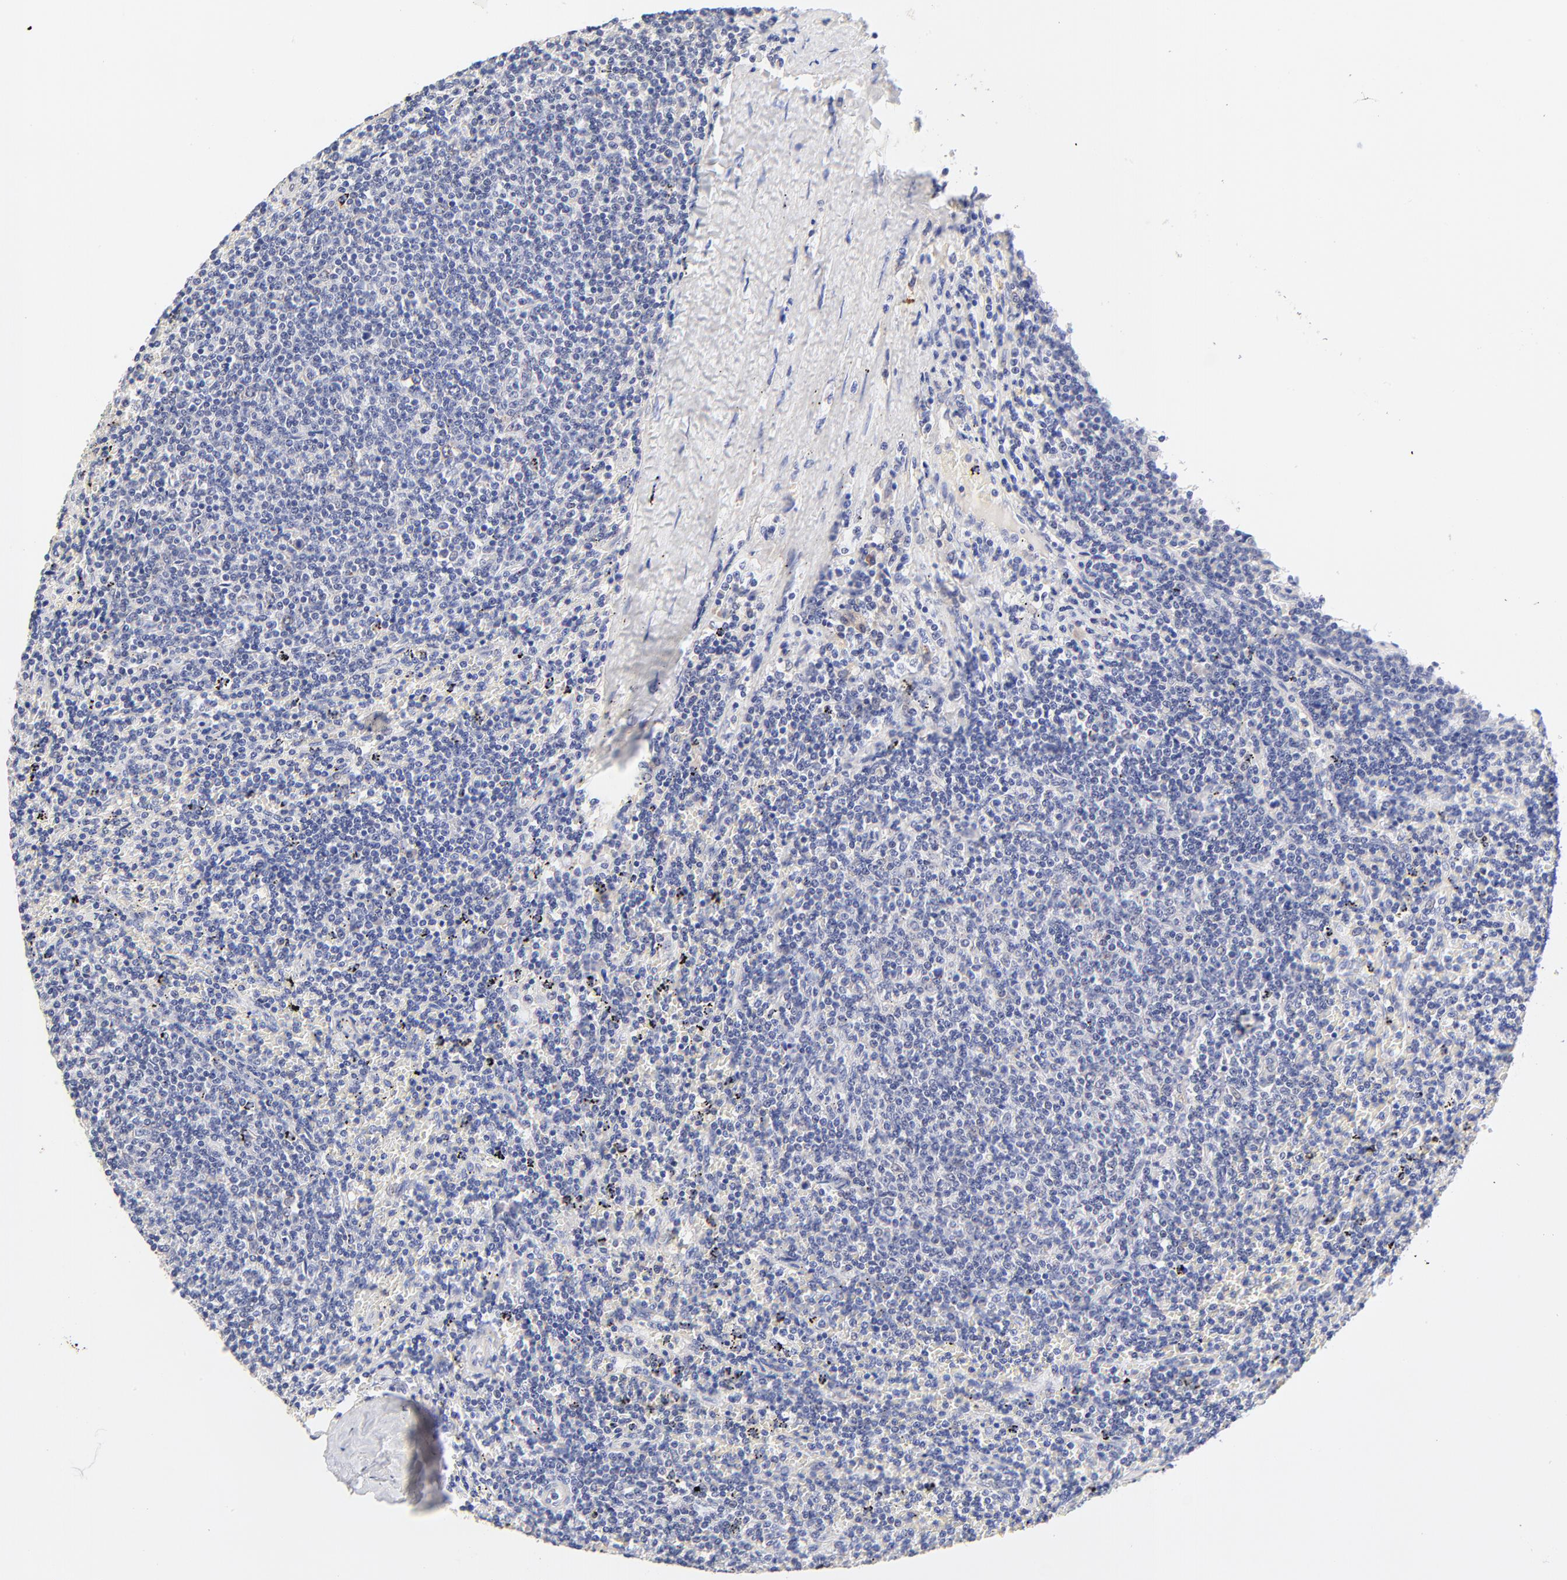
{"staining": {"intensity": "negative", "quantity": "none", "location": "none"}, "tissue": "lymphoma", "cell_type": "Tumor cells", "image_type": "cancer", "snomed": [{"axis": "morphology", "description": "Malignant lymphoma, non-Hodgkin's type, Low grade"}, {"axis": "topography", "description": "Spleen"}], "caption": "A micrograph of human lymphoma is negative for staining in tumor cells. The staining was performed using DAB to visualize the protein expression in brown, while the nuclei were stained in blue with hematoxylin (Magnification: 20x).", "gene": "PTK7", "patient": {"sex": "female", "age": 50}}